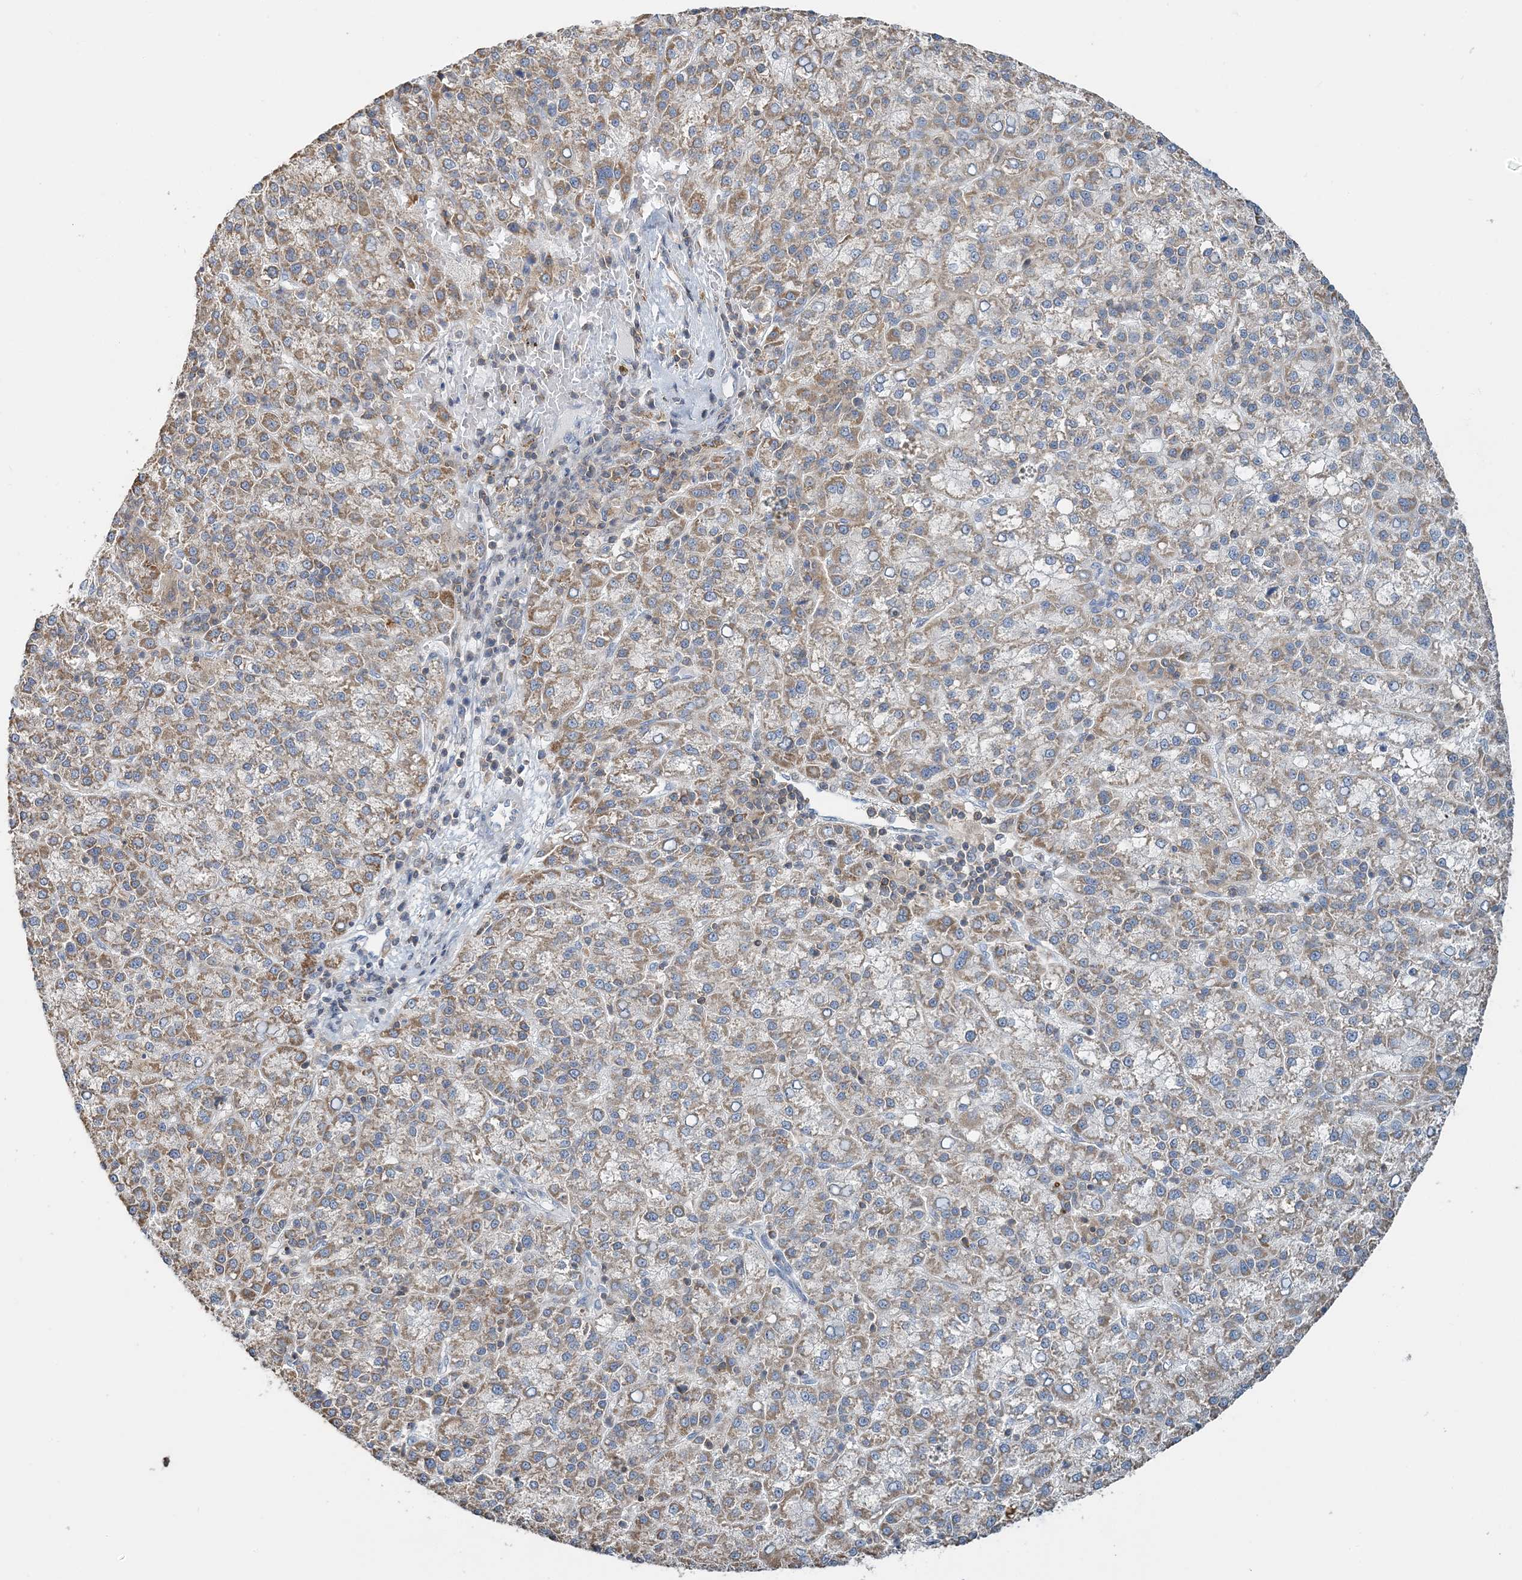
{"staining": {"intensity": "weak", "quantity": ">75%", "location": "cytoplasmic/membranous"}, "tissue": "liver cancer", "cell_type": "Tumor cells", "image_type": "cancer", "snomed": [{"axis": "morphology", "description": "Carcinoma, Hepatocellular, NOS"}, {"axis": "topography", "description": "Liver"}], "caption": "Human liver cancer stained with a protein marker shows weak staining in tumor cells.", "gene": "TMLHE", "patient": {"sex": "female", "age": 58}}